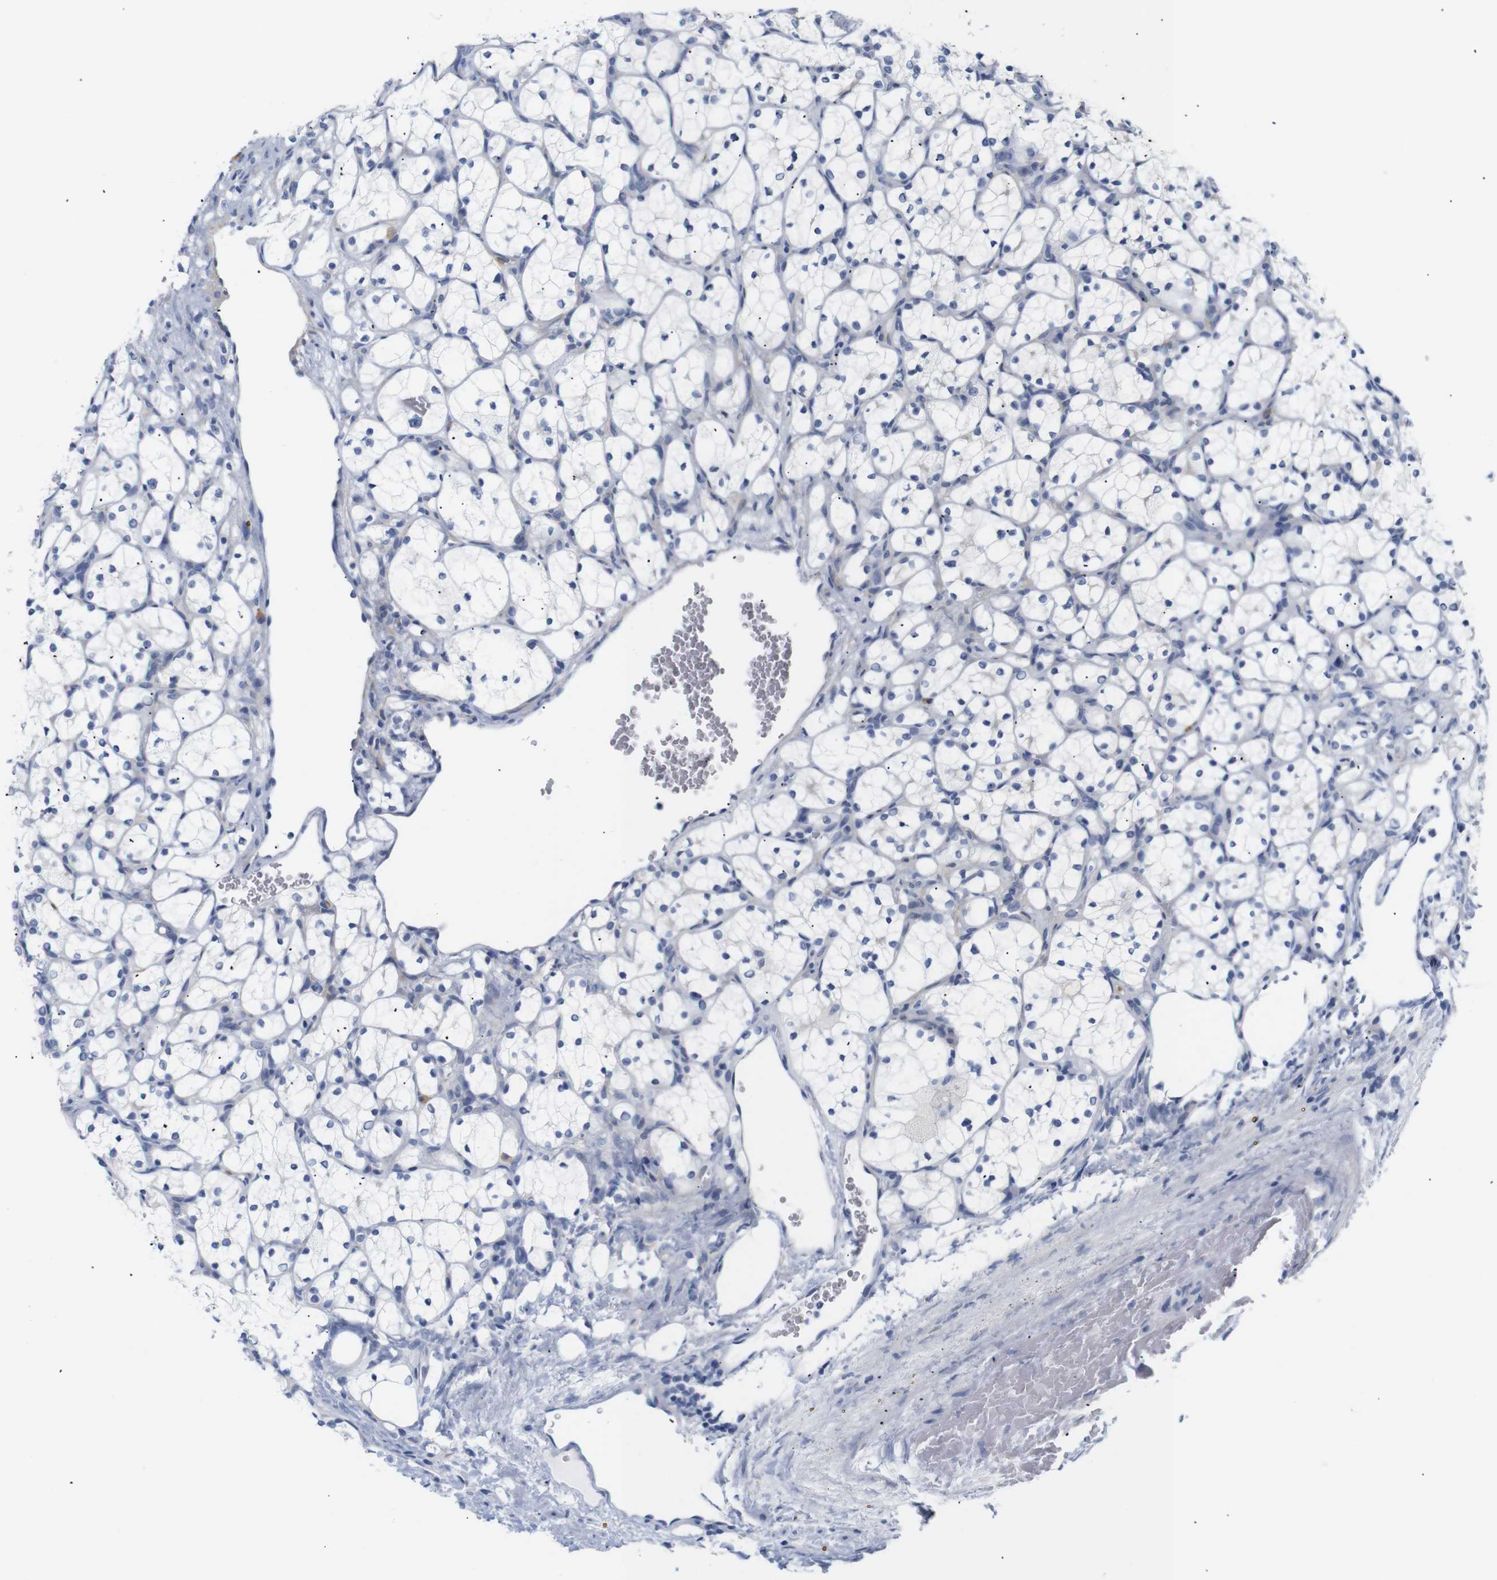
{"staining": {"intensity": "negative", "quantity": "none", "location": "none"}, "tissue": "renal cancer", "cell_type": "Tumor cells", "image_type": "cancer", "snomed": [{"axis": "morphology", "description": "Adenocarcinoma, NOS"}, {"axis": "topography", "description": "Kidney"}], "caption": "Renal adenocarcinoma stained for a protein using immunohistochemistry (IHC) shows no expression tumor cells.", "gene": "STMN3", "patient": {"sex": "female", "age": 69}}